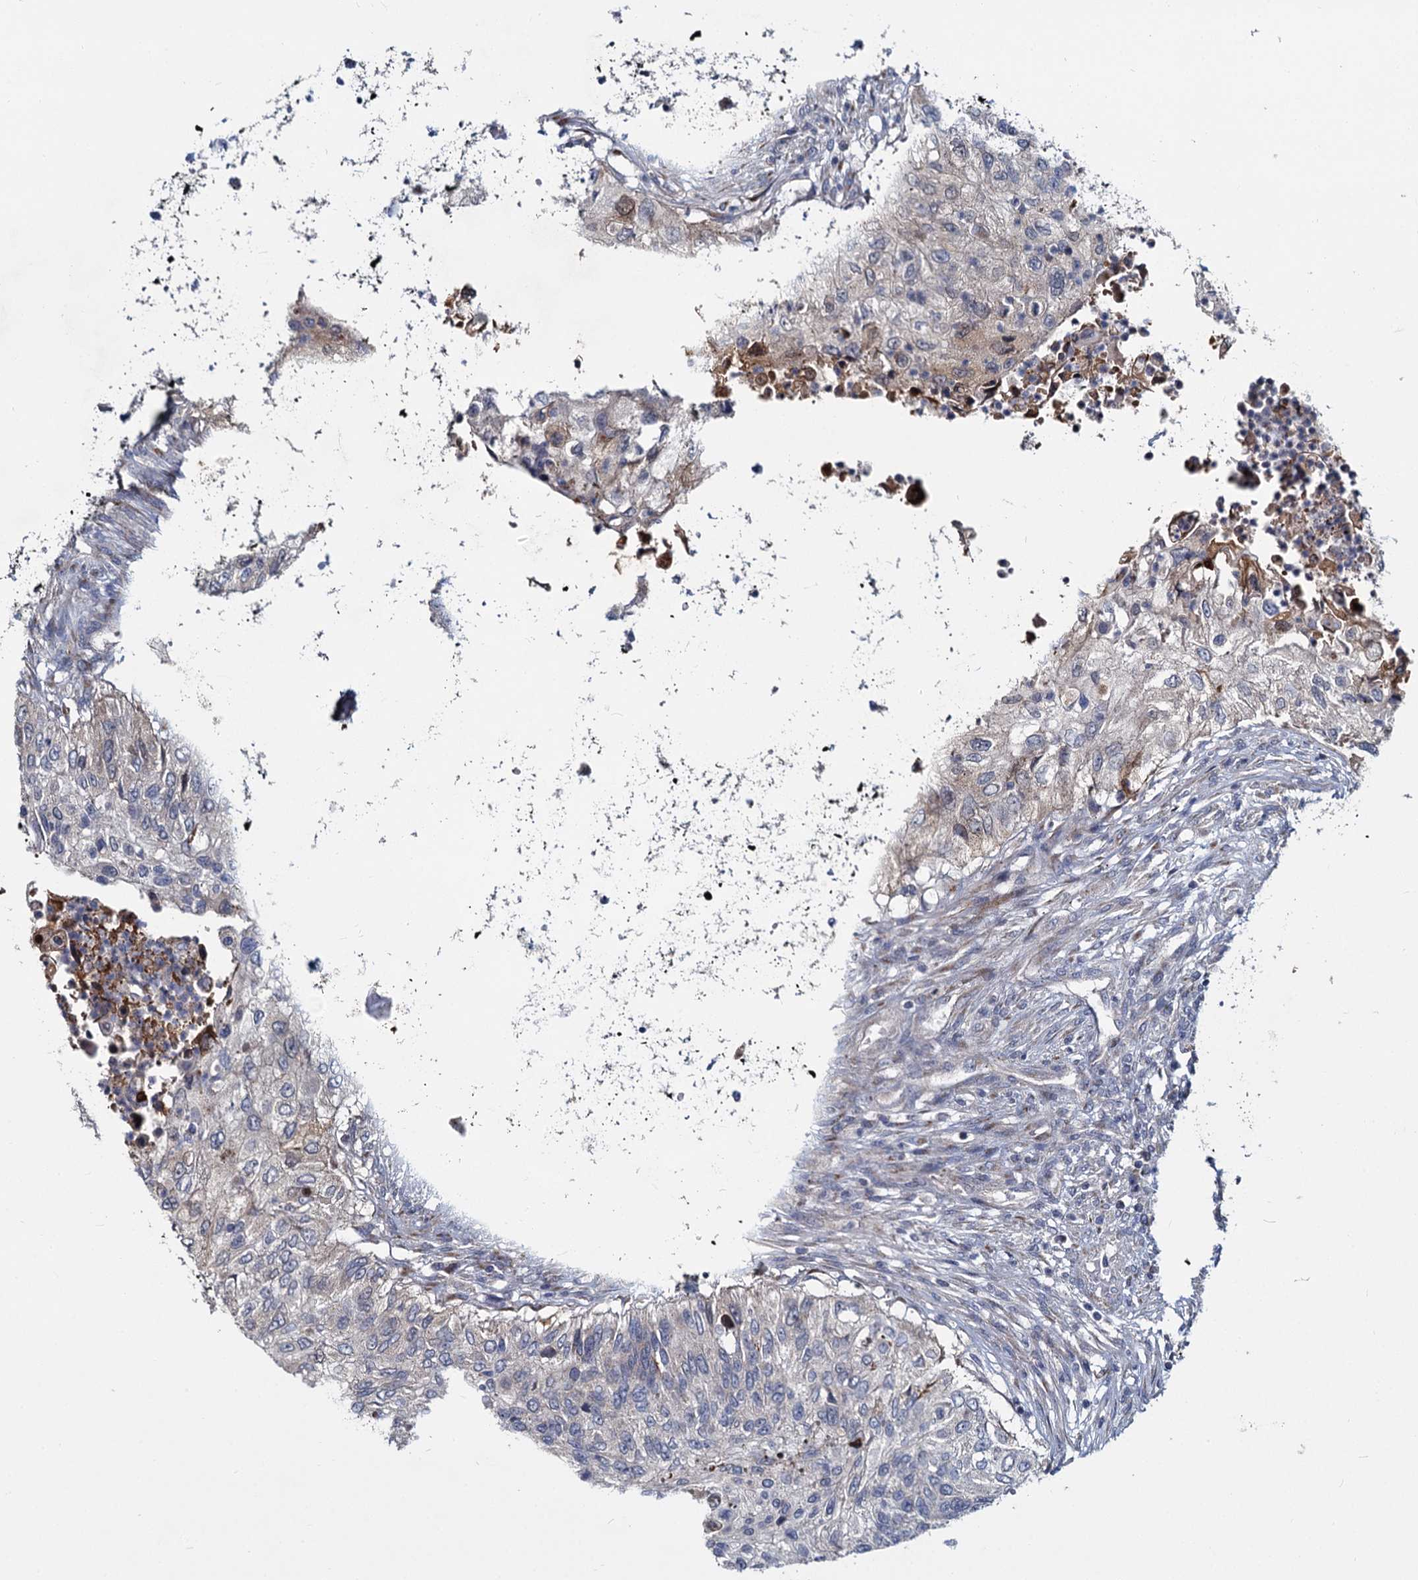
{"staining": {"intensity": "negative", "quantity": "none", "location": "none"}, "tissue": "urothelial cancer", "cell_type": "Tumor cells", "image_type": "cancer", "snomed": [{"axis": "morphology", "description": "Urothelial carcinoma, High grade"}, {"axis": "topography", "description": "Urinary bladder"}], "caption": "High magnification brightfield microscopy of urothelial cancer stained with DAB (brown) and counterstained with hematoxylin (blue): tumor cells show no significant expression. (DAB (3,3'-diaminobenzidine) IHC with hematoxylin counter stain).", "gene": "DCUN1D2", "patient": {"sex": "female", "age": 60}}